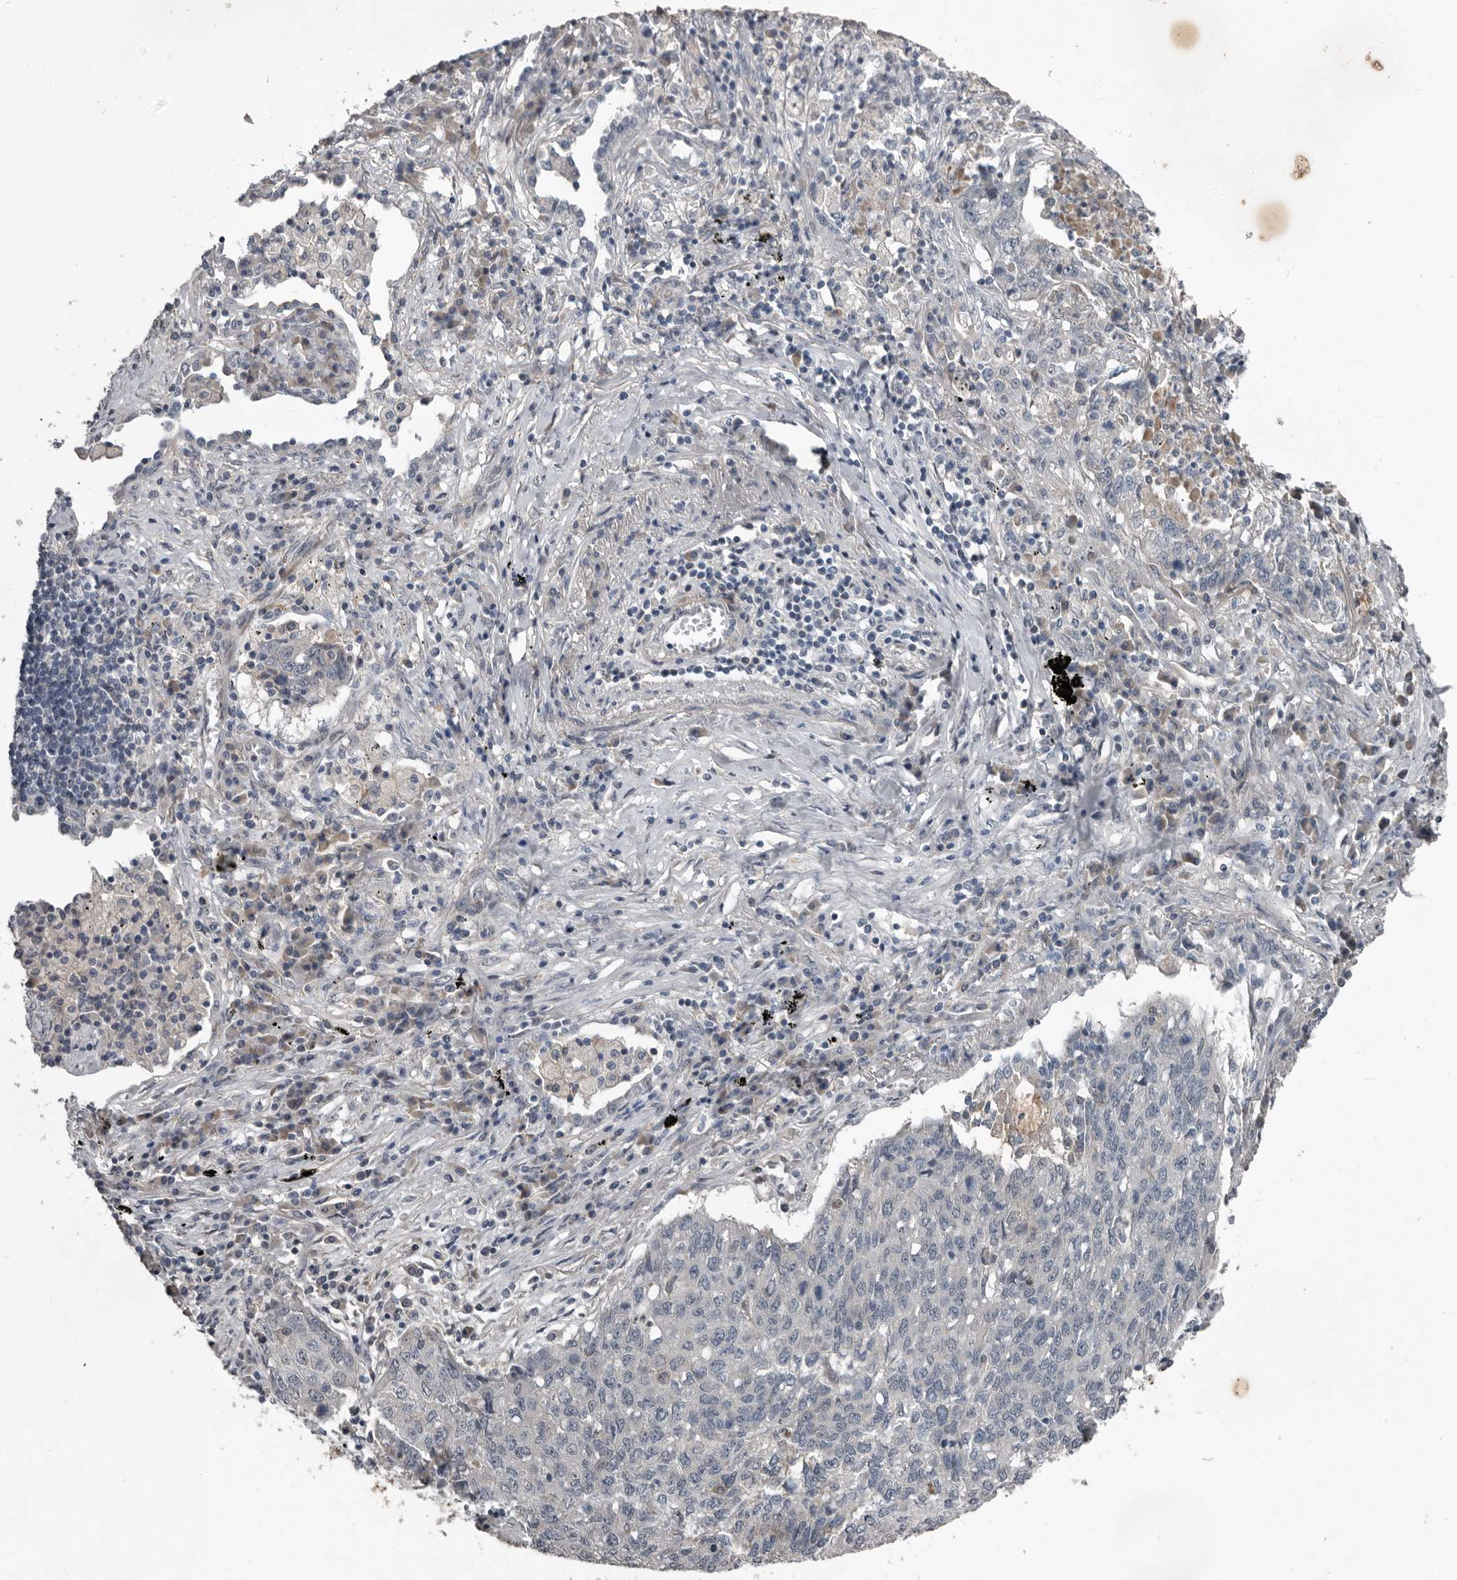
{"staining": {"intensity": "negative", "quantity": "none", "location": "none"}, "tissue": "lung cancer", "cell_type": "Tumor cells", "image_type": "cancer", "snomed": [{"axis": "morphology", "description": "Squamous cell carcinoma, NOS"}, {"axis": "topography", "description": "Lung"}], "caption": "Tumor cells show no significant protein expression in lung cancer. Nuclei are stained in blue.", "gene": "C1orf216", "patient": {"sex": "female", "age": 63}}